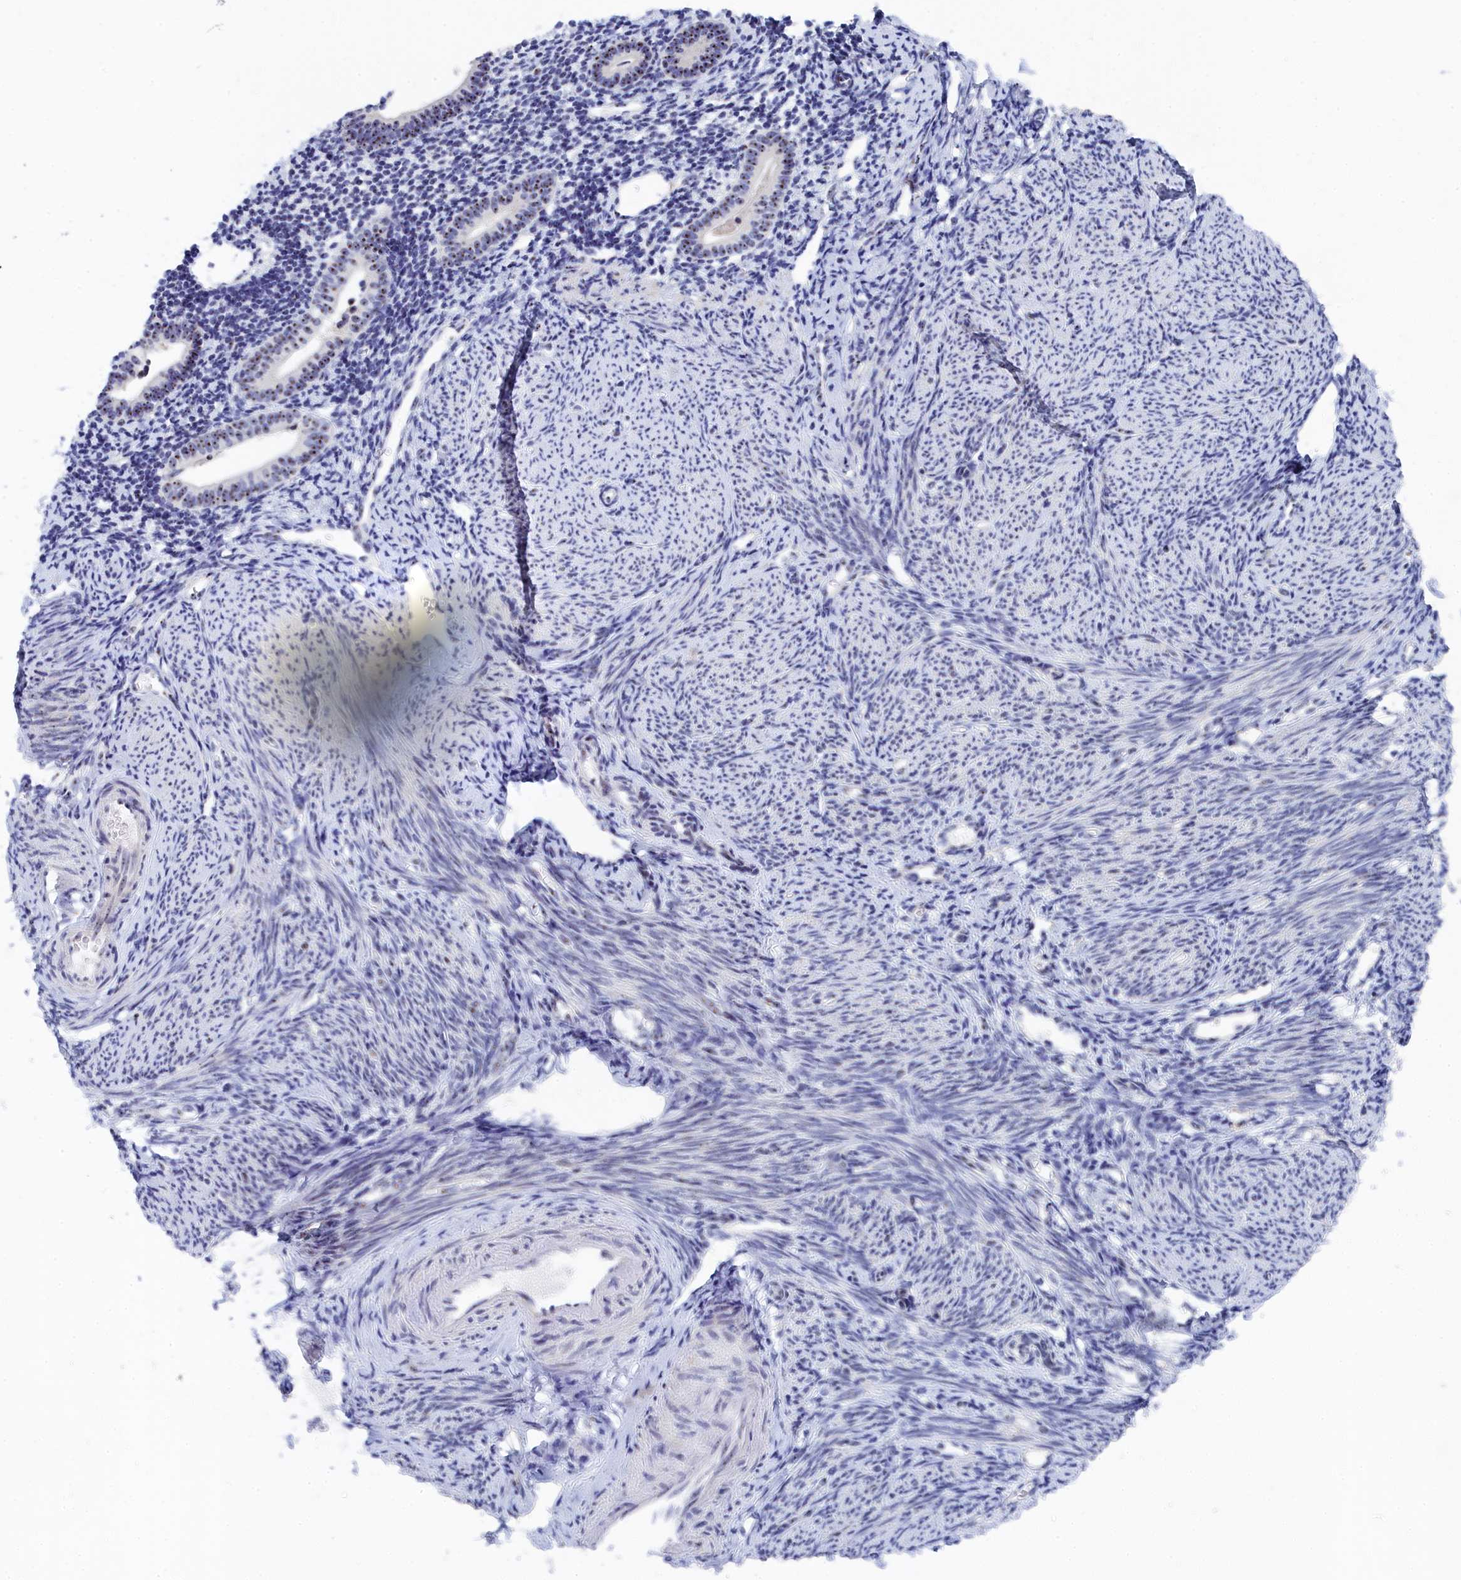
{"staining": {"intensity": "strong", "quantity": "<25%", "location": "nuclear"}, "tissue": "endometrium", "cell_type": "Cells in endometrial stroma", "image_type": "normal", "snomed": [{"axis": "morphology", "description": "Normal tissue, NOS"}, {"axis": "topography", "description": "Endometrium"}], "caption": "Unremarkable endometrium shows strong nuclear positivity in approximately <25% of cells in endometrial stroma.", "gene": "RSL1D1", "patient": {"sex": "female", "age": 56}}